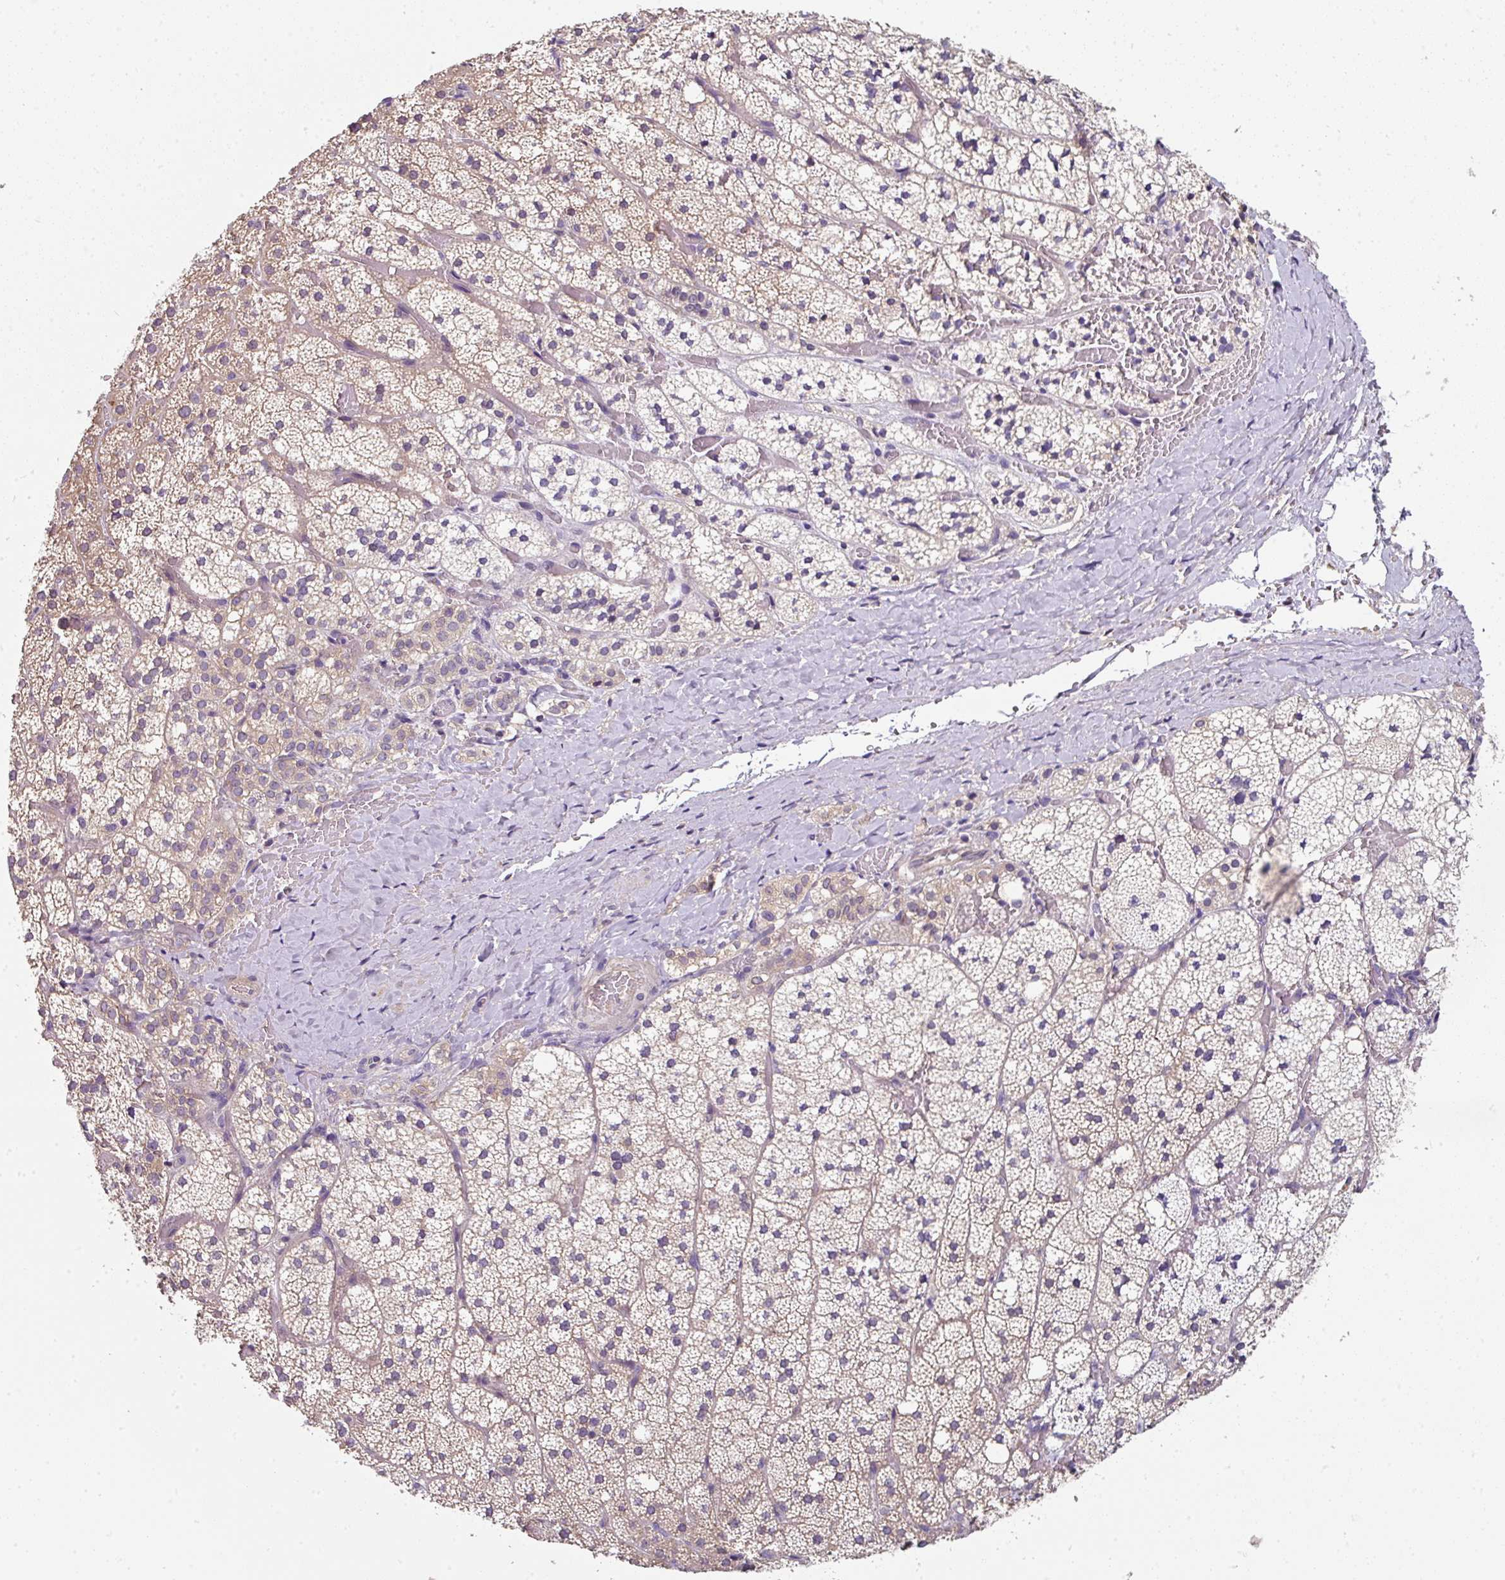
{"staining": {"intensity": "weak", "quantity": "25%-75%", "location": "cytoplasmic/membranous"}, "tissue": "adrenal gland", "cell_type": "Glandular cells", "image_type": "normal", "snomed": [{"axis": "morphology", "description": "Normal tissue, NOS"}, {"axis": "topography", "description": "Adrenal gland"}], "caption": "Adrenal gland stained with immunohistochemistry reveals weak cytoplasmic/membranous positivity in approximately 25%-75% of glandular cells.", "gene": "C4orf48", "patient": {"sex": "male", "age": 53}}